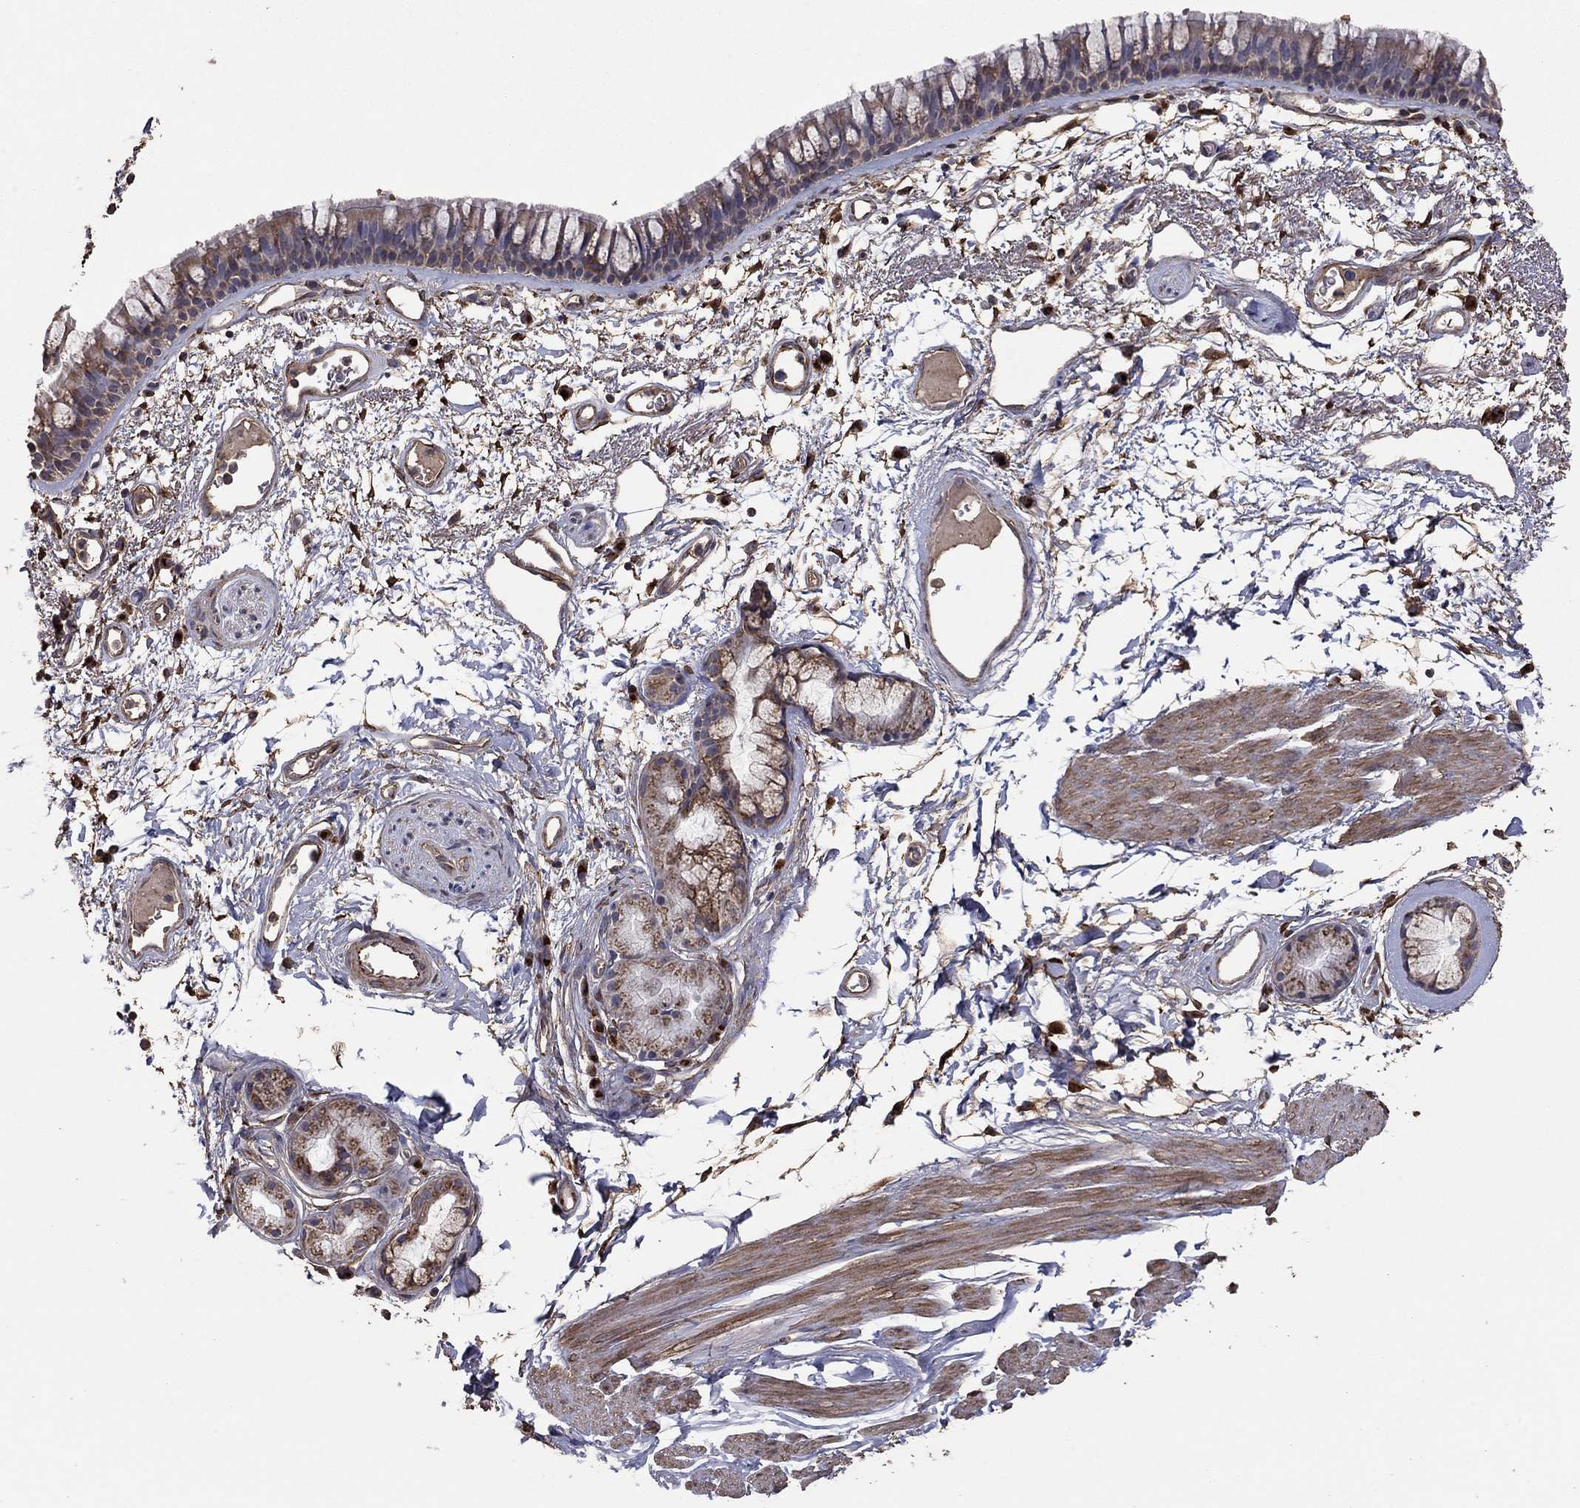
{"staining": {"intensity": "moderate", "quantity": "<25%", "location": "cytoplasmic/membranous"}, "tissue": "bronchus", "cell_type": "Respiratory epithelial cells", "image_type": "normal", "snomed": [{"axis": "morphology", "description": "Normal tissue, NOS"}, {"axis": "topography", "description": "Cartilage tissue"}, {"axis": "topography", "description": "Bronchus"}], "caption": "Immunohistochemistry (IHC) histopathology image of normal bronchus stained for a protein (brown), which reveals low levels of moderate cytoplasmic/membranous expression in approximately <25% of respiratory epithelial cells.", "gene": "FLT4", "patient": {"sex": "male", "age": 66}}